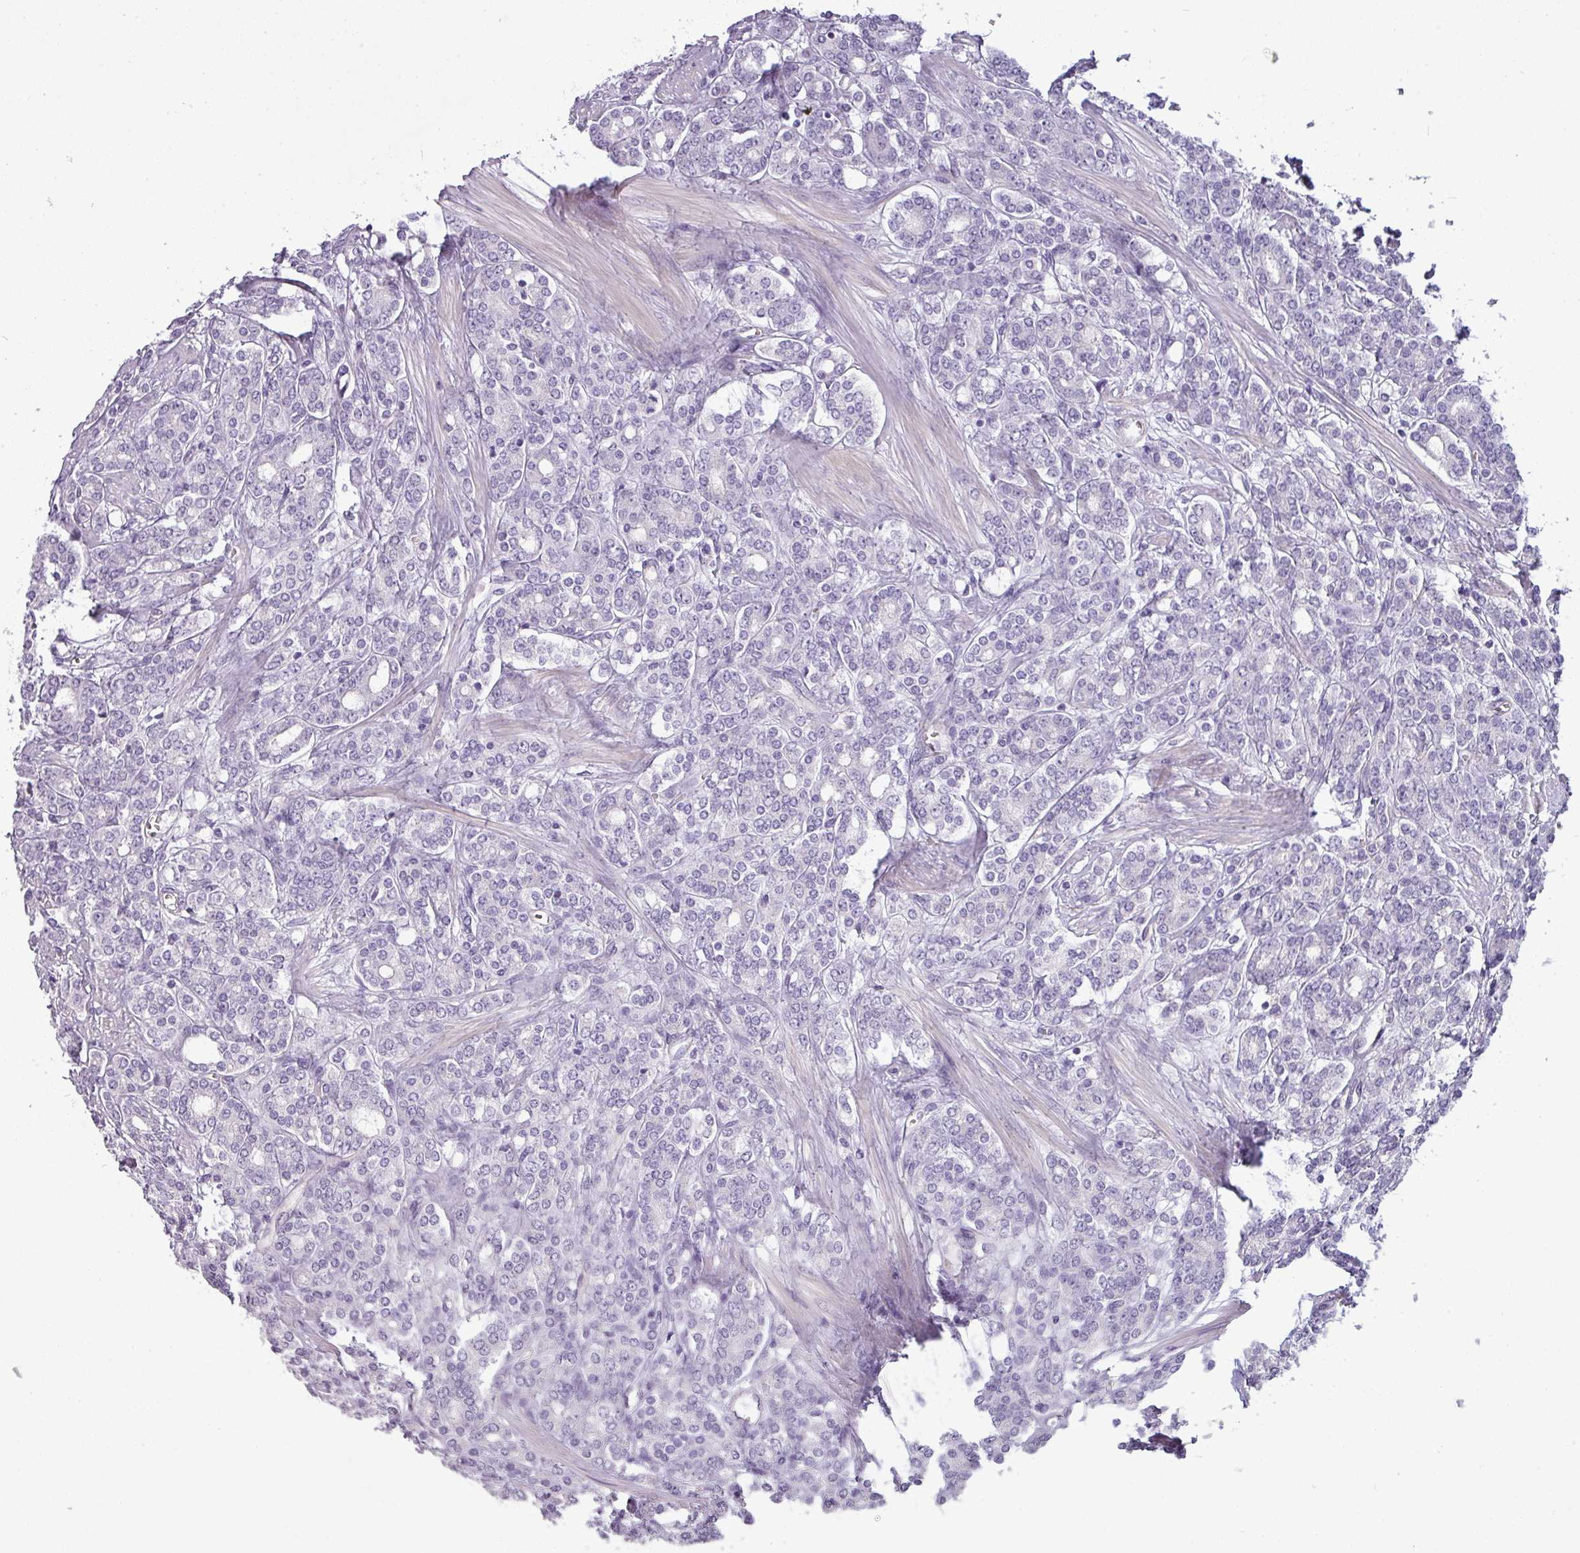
{"staining": {"intensity": "negative", "quantity": "none", "location": "none"}, "tissue": "prostate cancer", "cell_type": "Tumor cells", "image_type": "cancer", "snomed": [{"axis": "morphology", "description": "Adenocarcinoma, High grade"}, {"axis": "topography", "description": "Prostate"}], "caption": "Immunohistochemistry of prostate cancer demonstrates no staining in tumor cells.", "gene": "AREL1", "patient": {"sex": "male", "age": 62}}